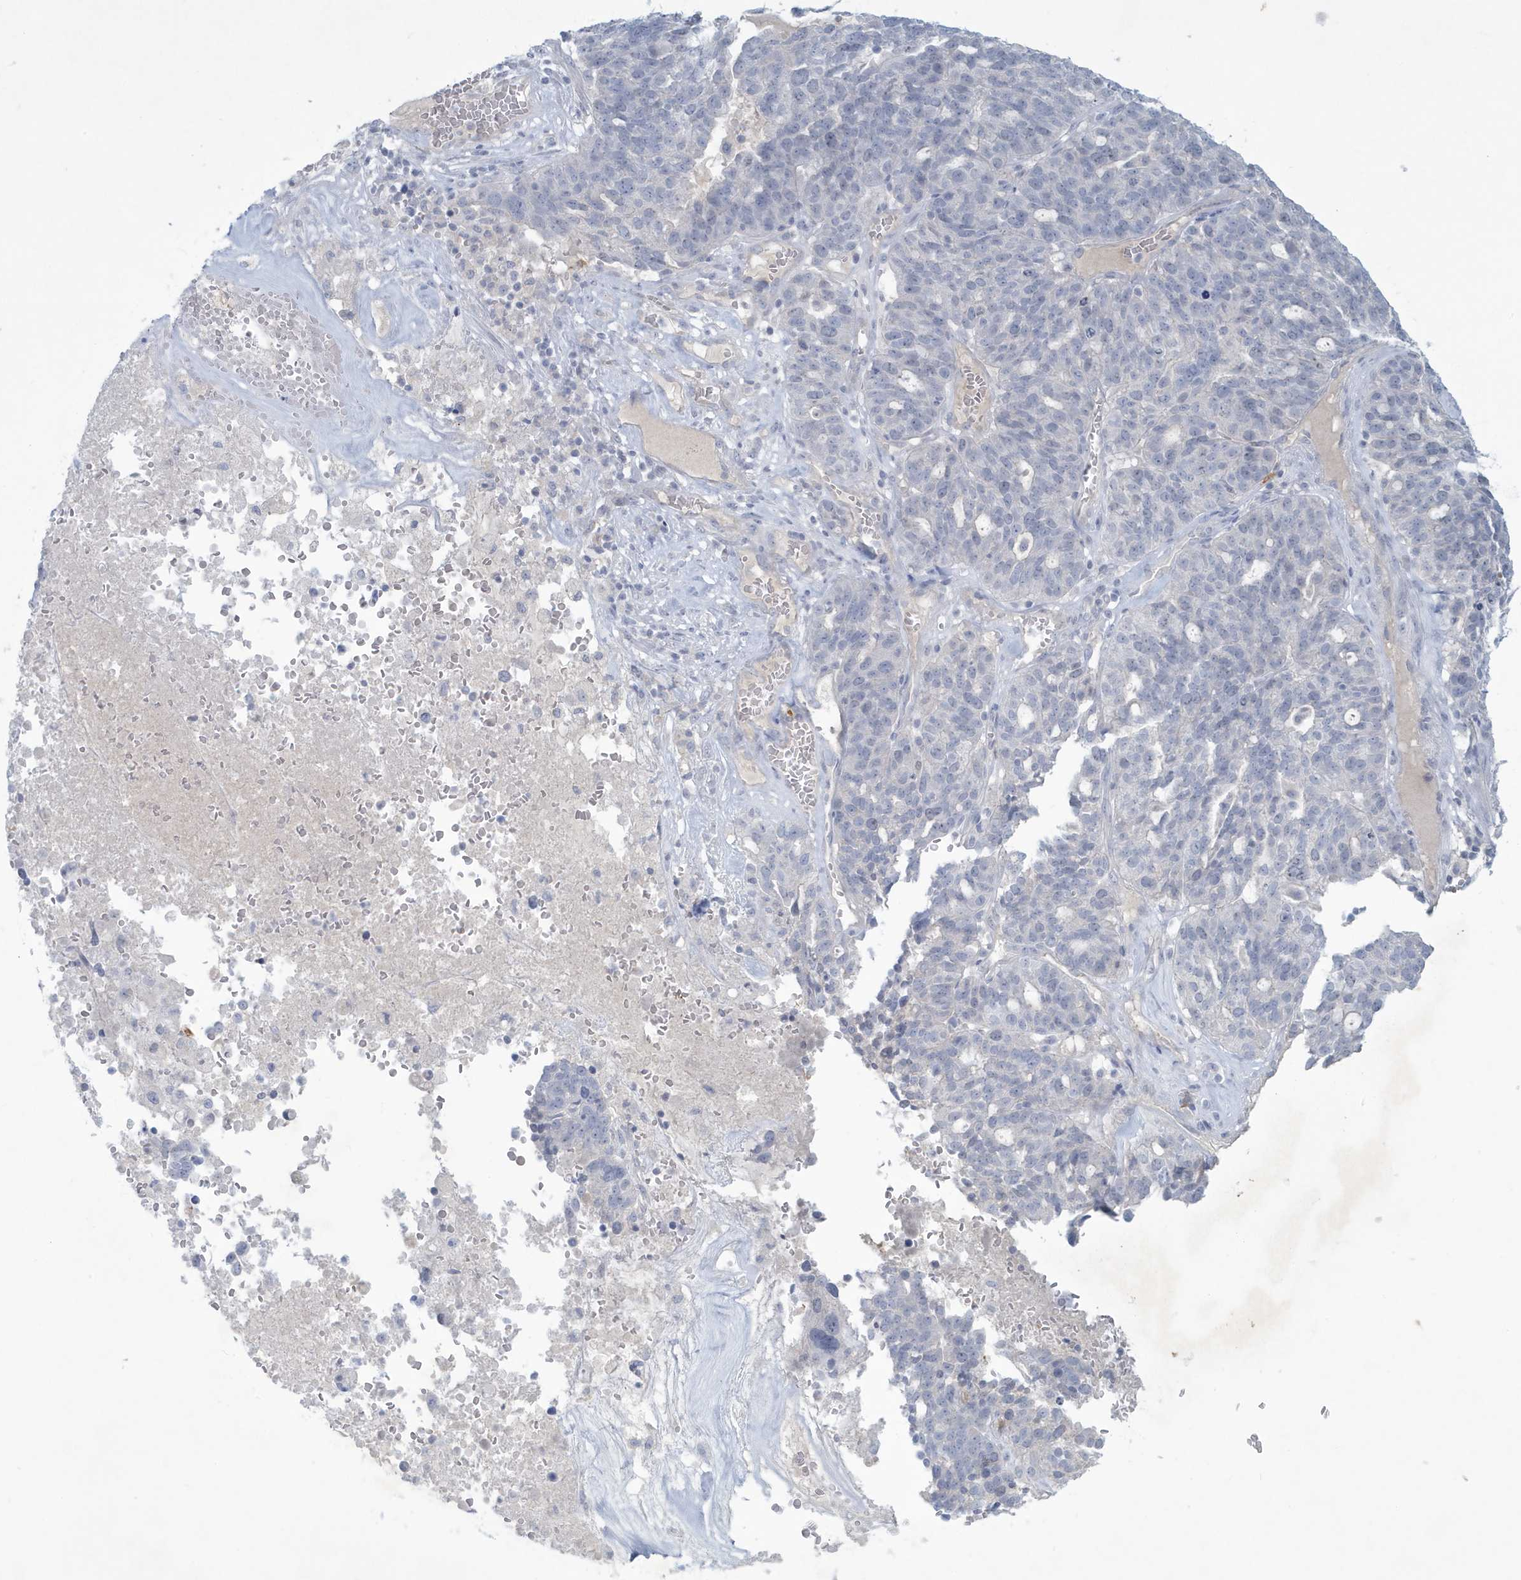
{"staining": {"intensity": "negative", "quantity": "none", "location": "none"}, "tissue": "ovarian cancer", "cell_type": "Tumor cells", "image_type": "cancer", "snomed": [{"axis": "morphology", "description": "Cystadenocarcinoma, serous, NOS"}, {"axis": "topography", "description": "Ovary"}], "caption": "Ovarian serous cystadenocarcinoma stained for a protein using immunohistochemistry displays no expression tumor cells.", "gene": "CCDC24", "patient": {"sex": "female", "age": 59}}